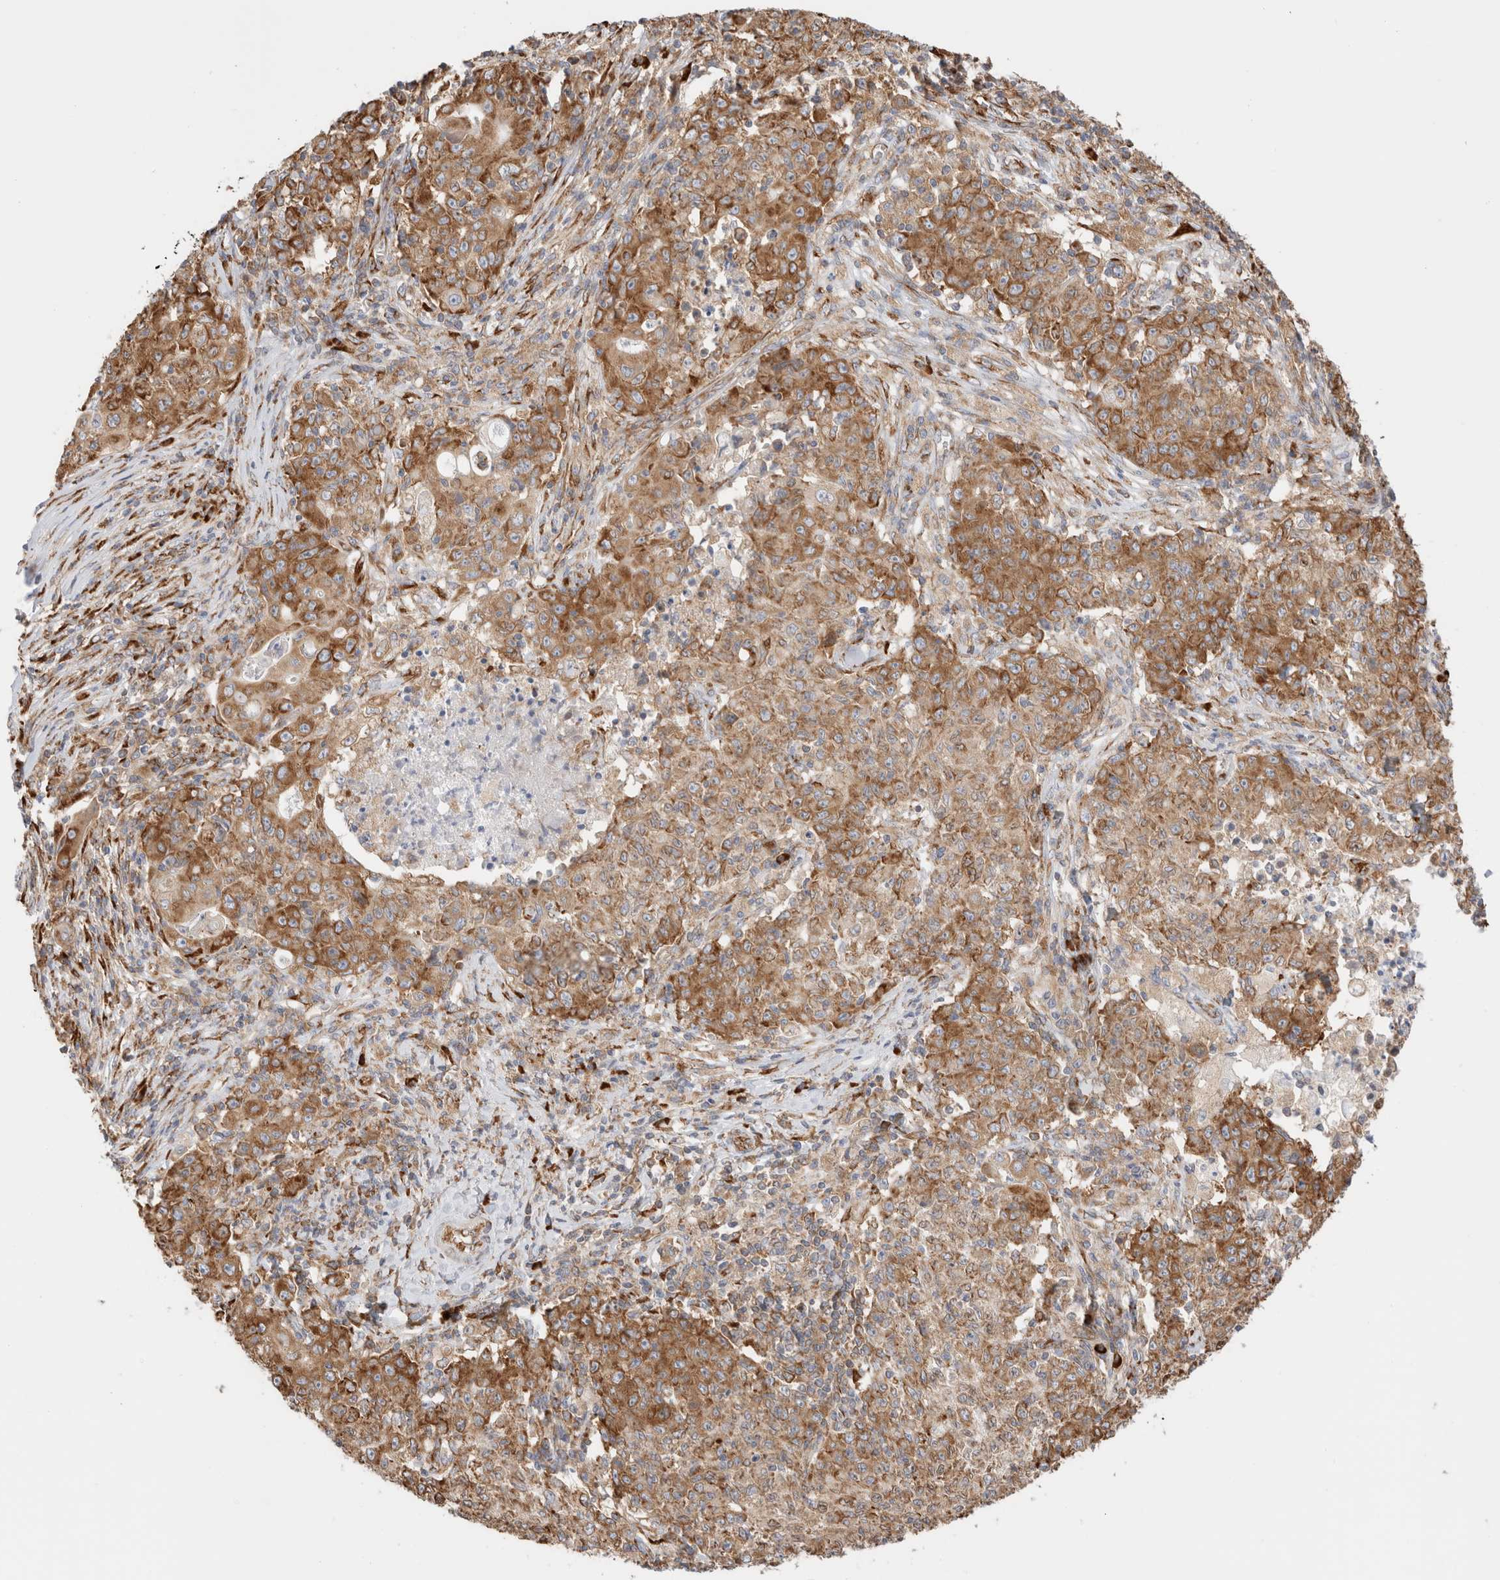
{"staining": {"intensity": "moderate", "quantity": ">75%", "location": "cytoplasmic/membranous"}, "tissue": "ovarian cancer", "cell_type": "Tumor cells", "image_type": "cancer", "snomed": [{"axis": "morphology", "description": "Carcinoma, endometroid"}, {"axis": "topography", "description": "Ovary"}], "caption": "A high-resolution histopathology image shows immunohistochemistry staining of endometroid carcinoma (ovarian), which exhibits moderate cytoplasmic/membranous staining in about >75% of tumor cells.", "gene": "ZC2HC1A", "patient": {"sex": "female", "age": 42}}